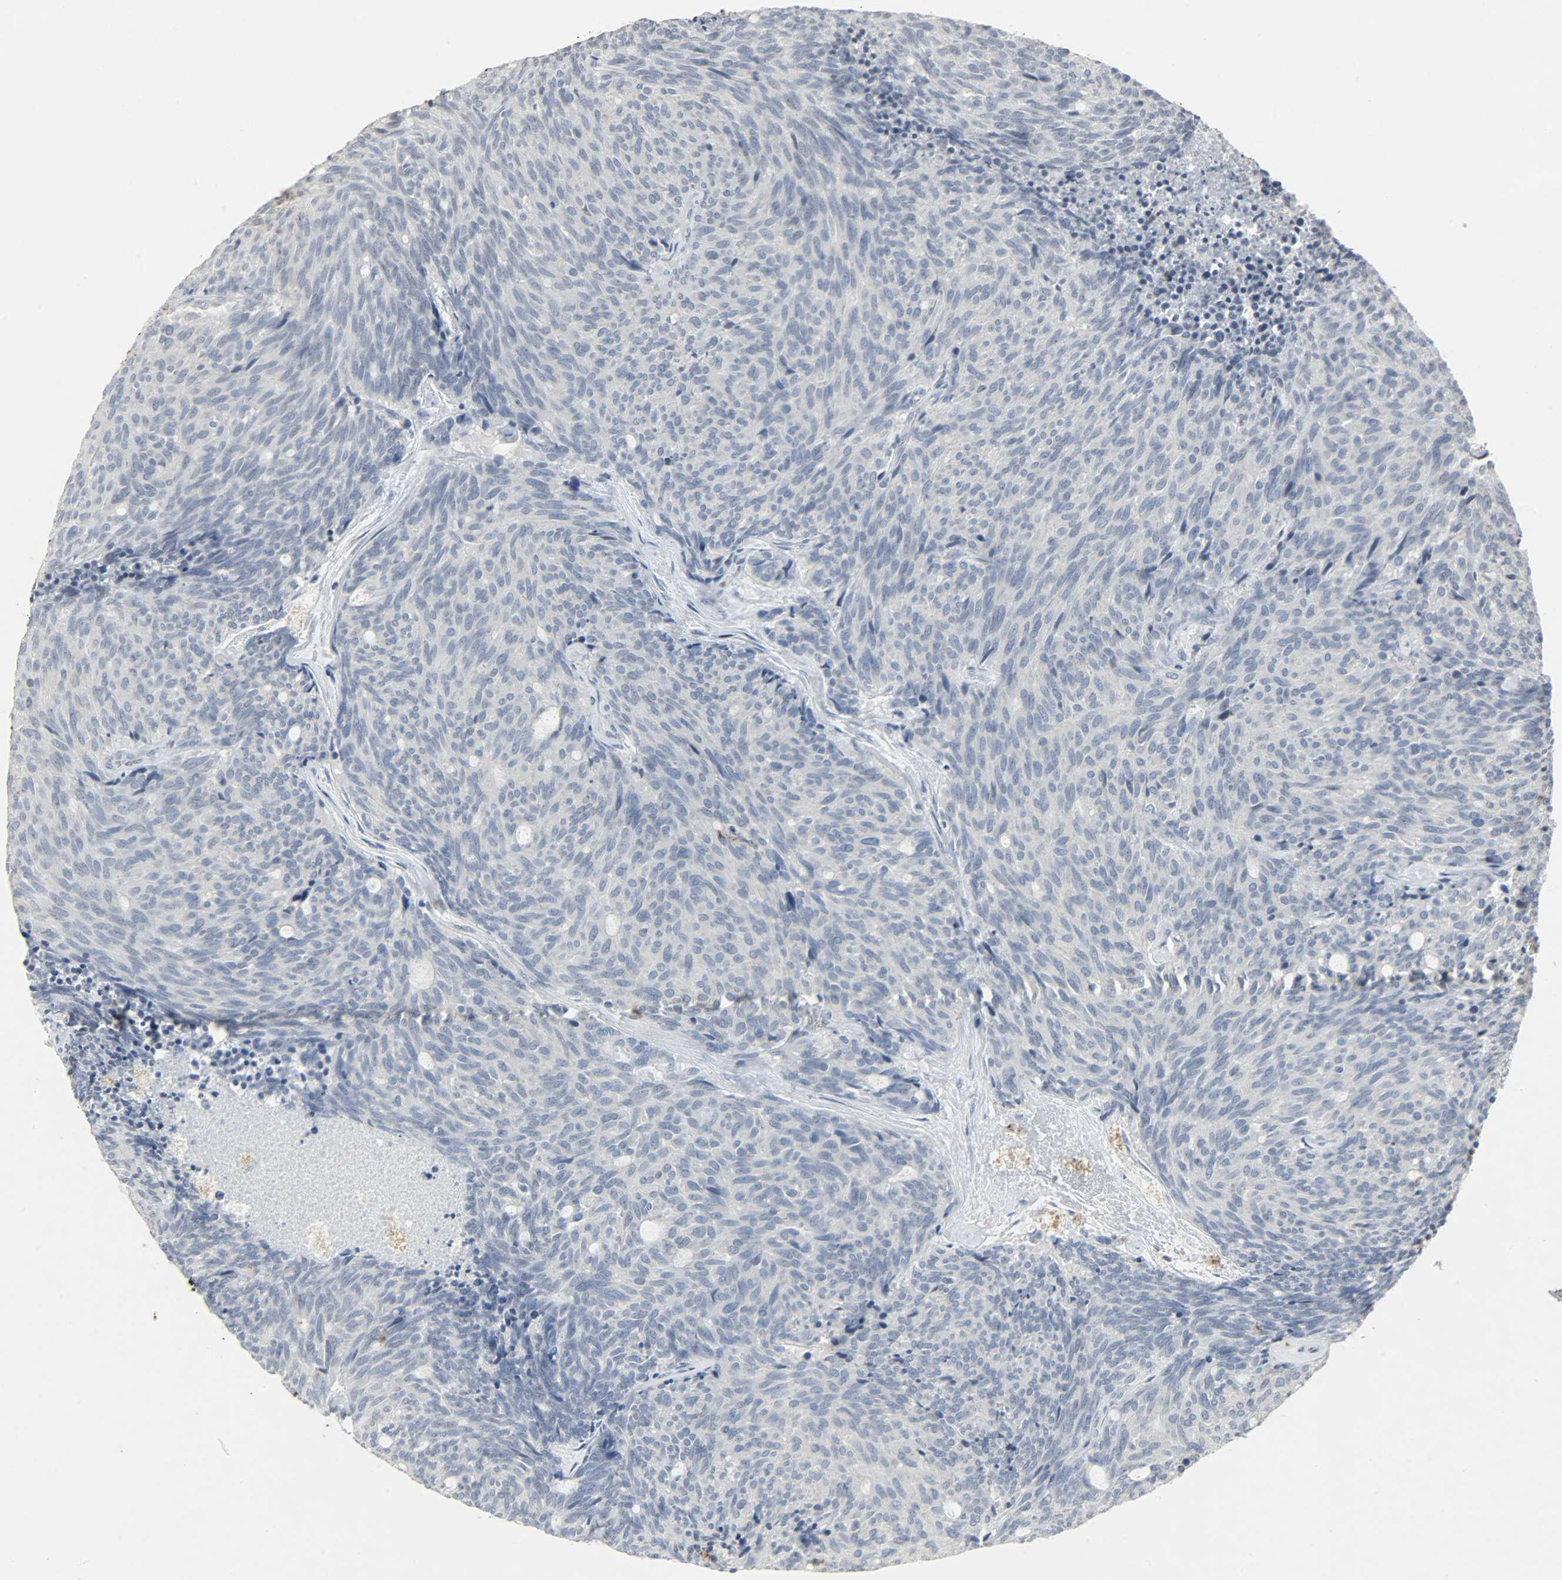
{"staining": {"intensity": "negative", "quantity": "none", "location": "none"}, "tissue": "carcinoid", "cell_type": "Tumor cells", "image_type": "cancer", "snomed": [{"axis": "morphology", "description": "Carcinoid, malignant, NOS"}, {"axis": "topography", "description": "Pancreas"}], "caption": "Image shows no protein staining in tumor cells of carcinoid (malignant) tissue.", "gene": "CAMK4", "patient": {"sex": "female", "age": 54}}